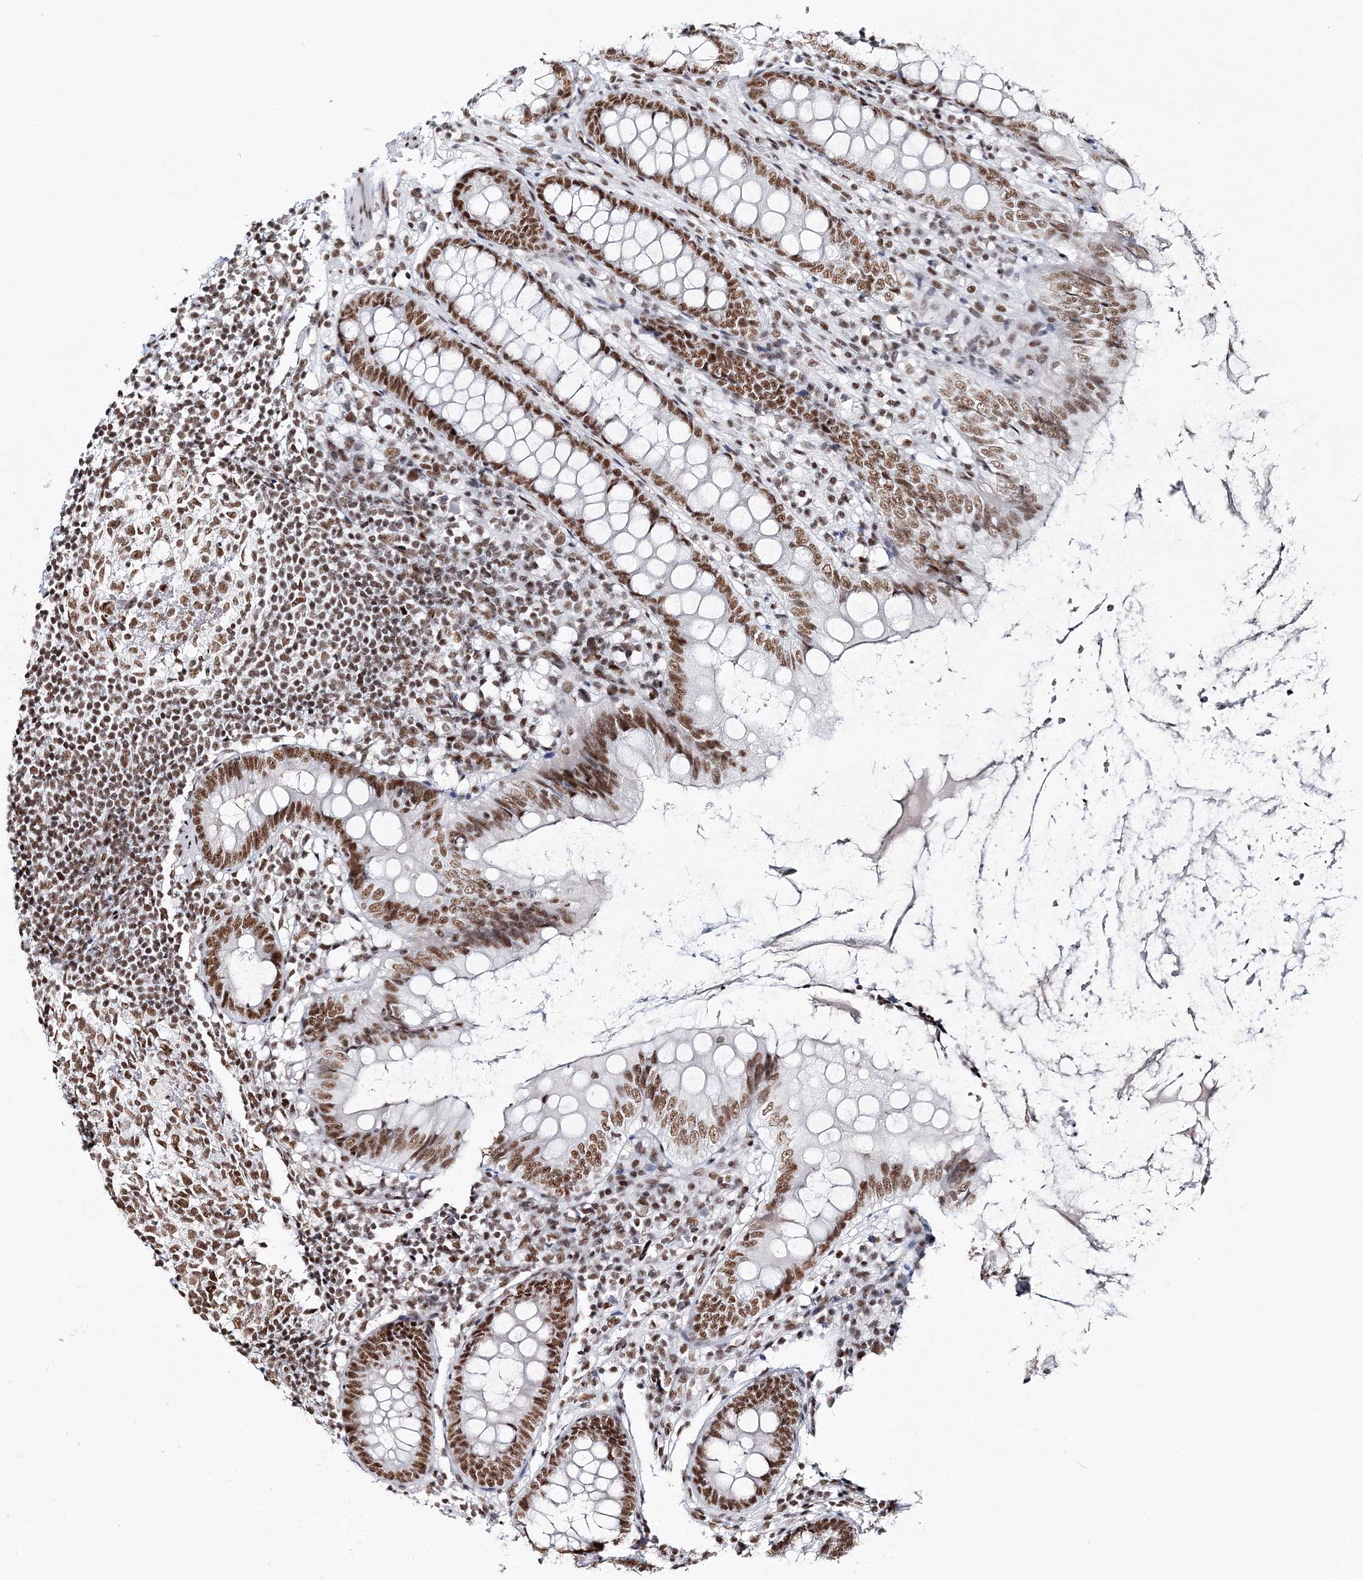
{"staining": {"intensity": "moderate", "quantity": ">75%", "location": "nuclear"}, "tissue": "appendix", "cell_type": "Glandular cells", "image_type": "normal", "snomed": [{"axis": "morphology", "description": "Normal tissue, NOS"}, {"axis": "topography", "description": "Appendix"}], "caption": "Immunohistochemistry (IHC) histopathology image of unremarkable appendix: appendix stained using IHC exhibits medium levels of moderate protein expression localized specifically in the nuclear of glandular cells, appearing as a nuclear brown color.", "gene": "ENSG00000290315", "patient": {"sex": "female", "age": 77}}